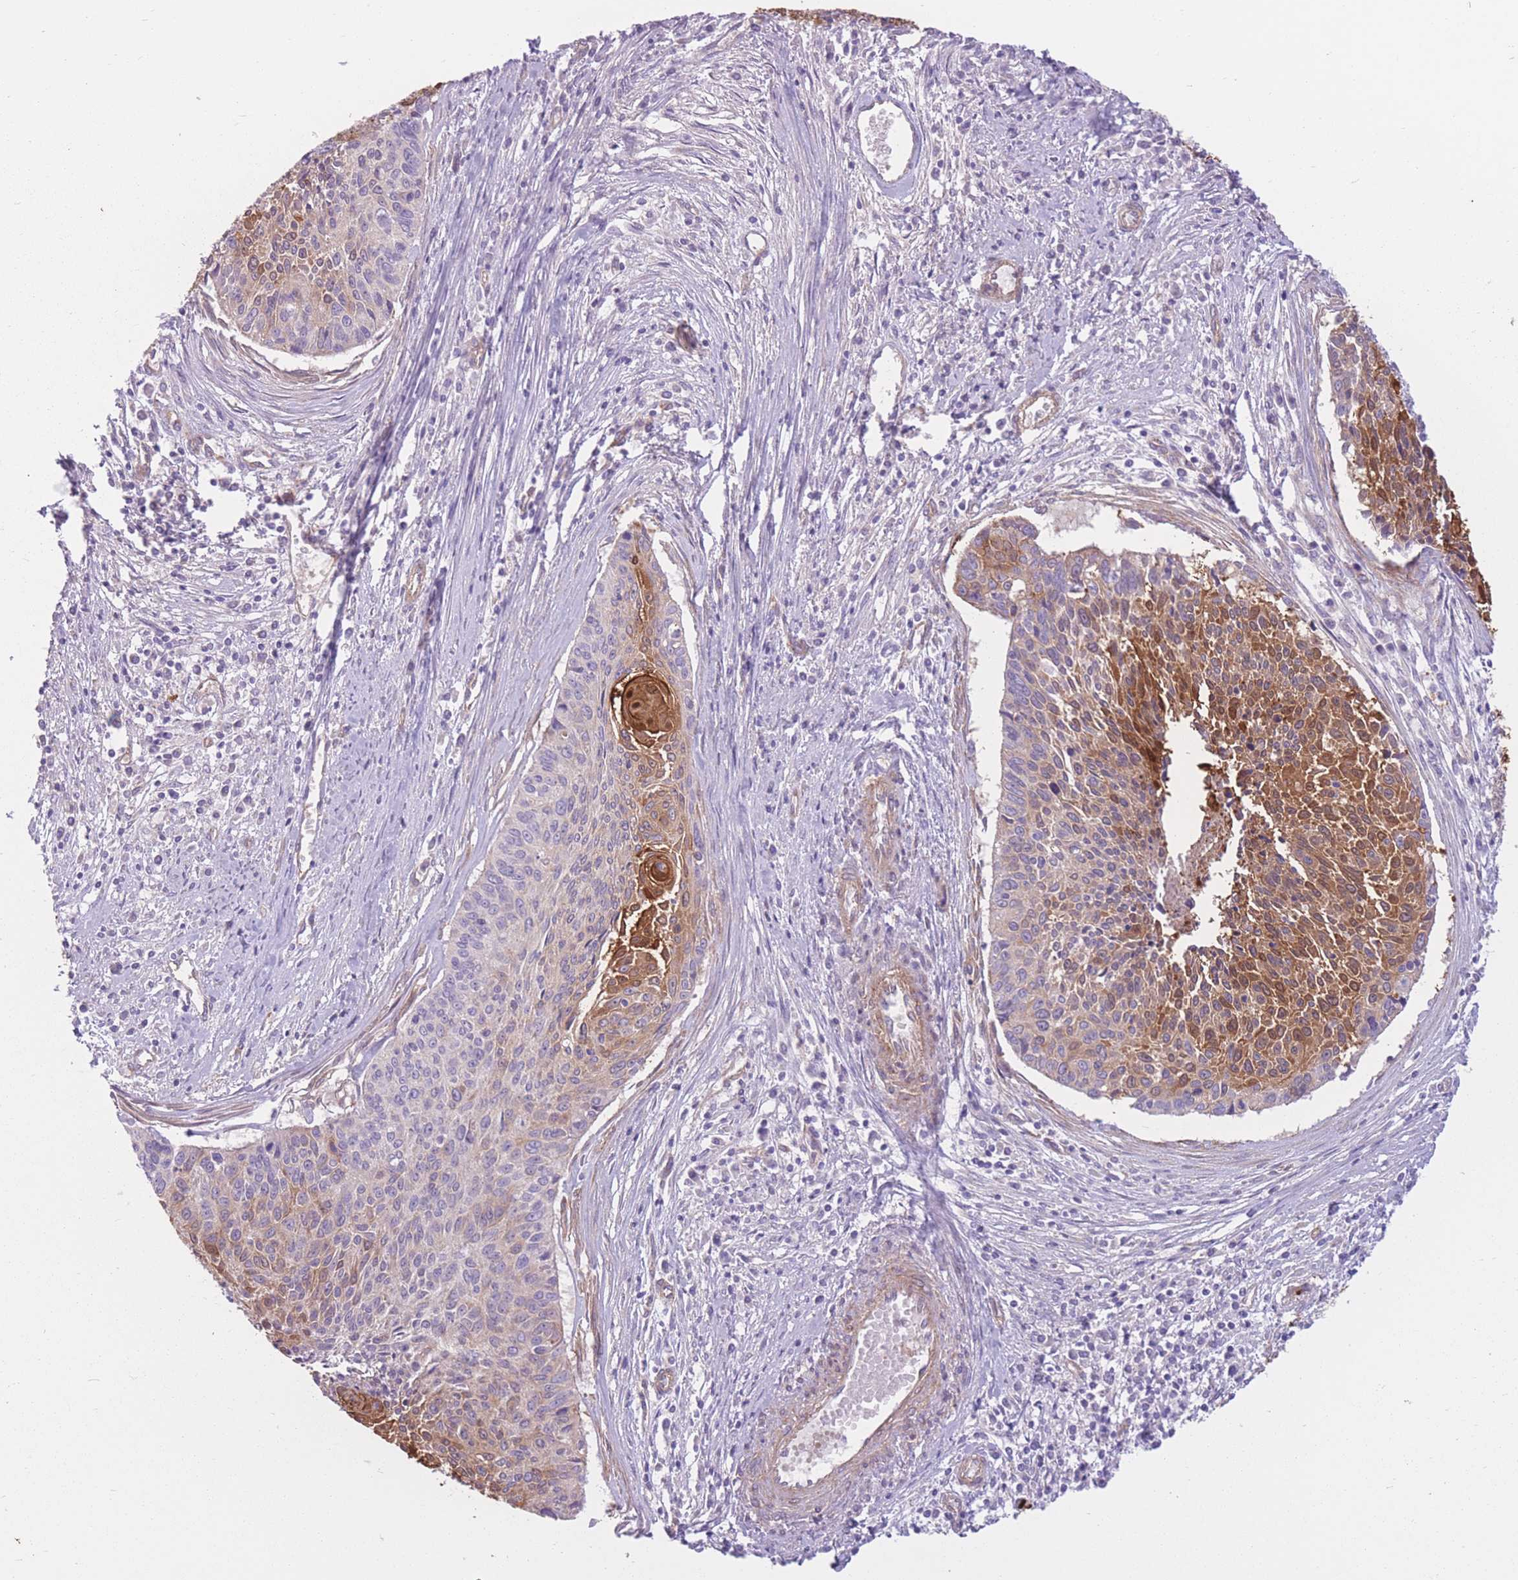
{"staining": {"intensity": "strong", "quantity": "25%-75%", "location": "cytoplasmic/membranous,nuclear"}, "tissue": "cervical cancer", "cell_type": "Tumor cells", "image_type": "cancer", "snomed": [{"axis": "morphology", "description": "Squamous cell carcinoma, NOS"}, {"axis": "topography", "description": "Cervix"}], "caption": "Cervical cancer stained with a protein marker reveals strong staining in tumor cells.", "gene": "SERPINB3", "patient": {"sex": "female", "age": 55}}